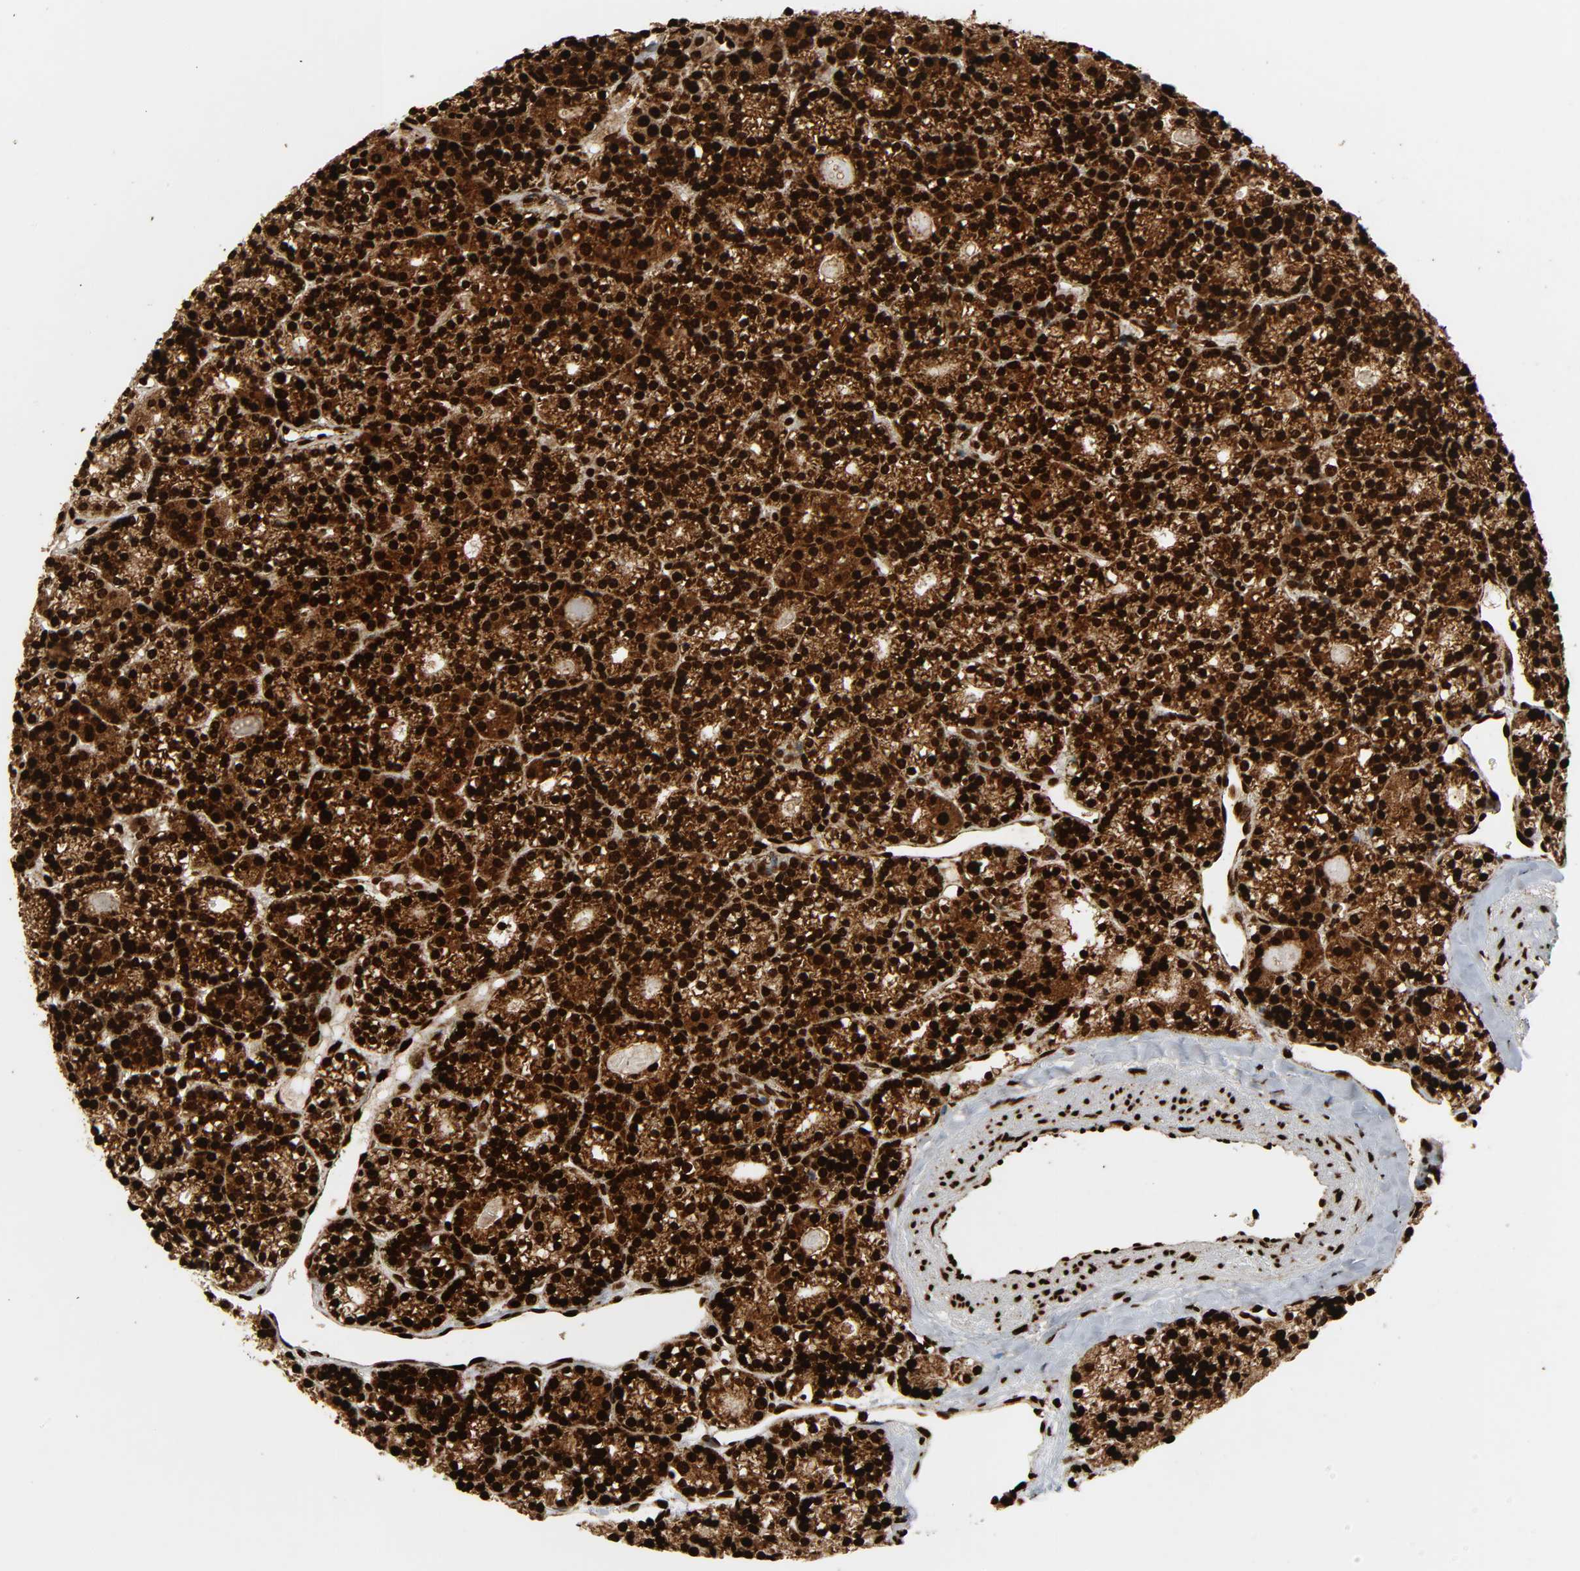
{"staining": {"intensity": "strong", "quantity": ">75%", "location": "cytoplasmic/membranous,nuclear"}, "tissue": "parathyroid gland", "cell_type": "Glandular cells", "image_type": "normal", "snomed": [{"axis": "morphology", "description": "Normal tissue, NOS"}, {"axis": "topography", "description": "Parathyroid gland"}], "caption": "Human parathyroid gland stained for a protein (brown) reveals strong cytoplasmic/membranous,nuclear positive staining in approximately >75% of glandular cells.", "gene": "RXRA", "patient": {"sex": "female", "age": 64}}